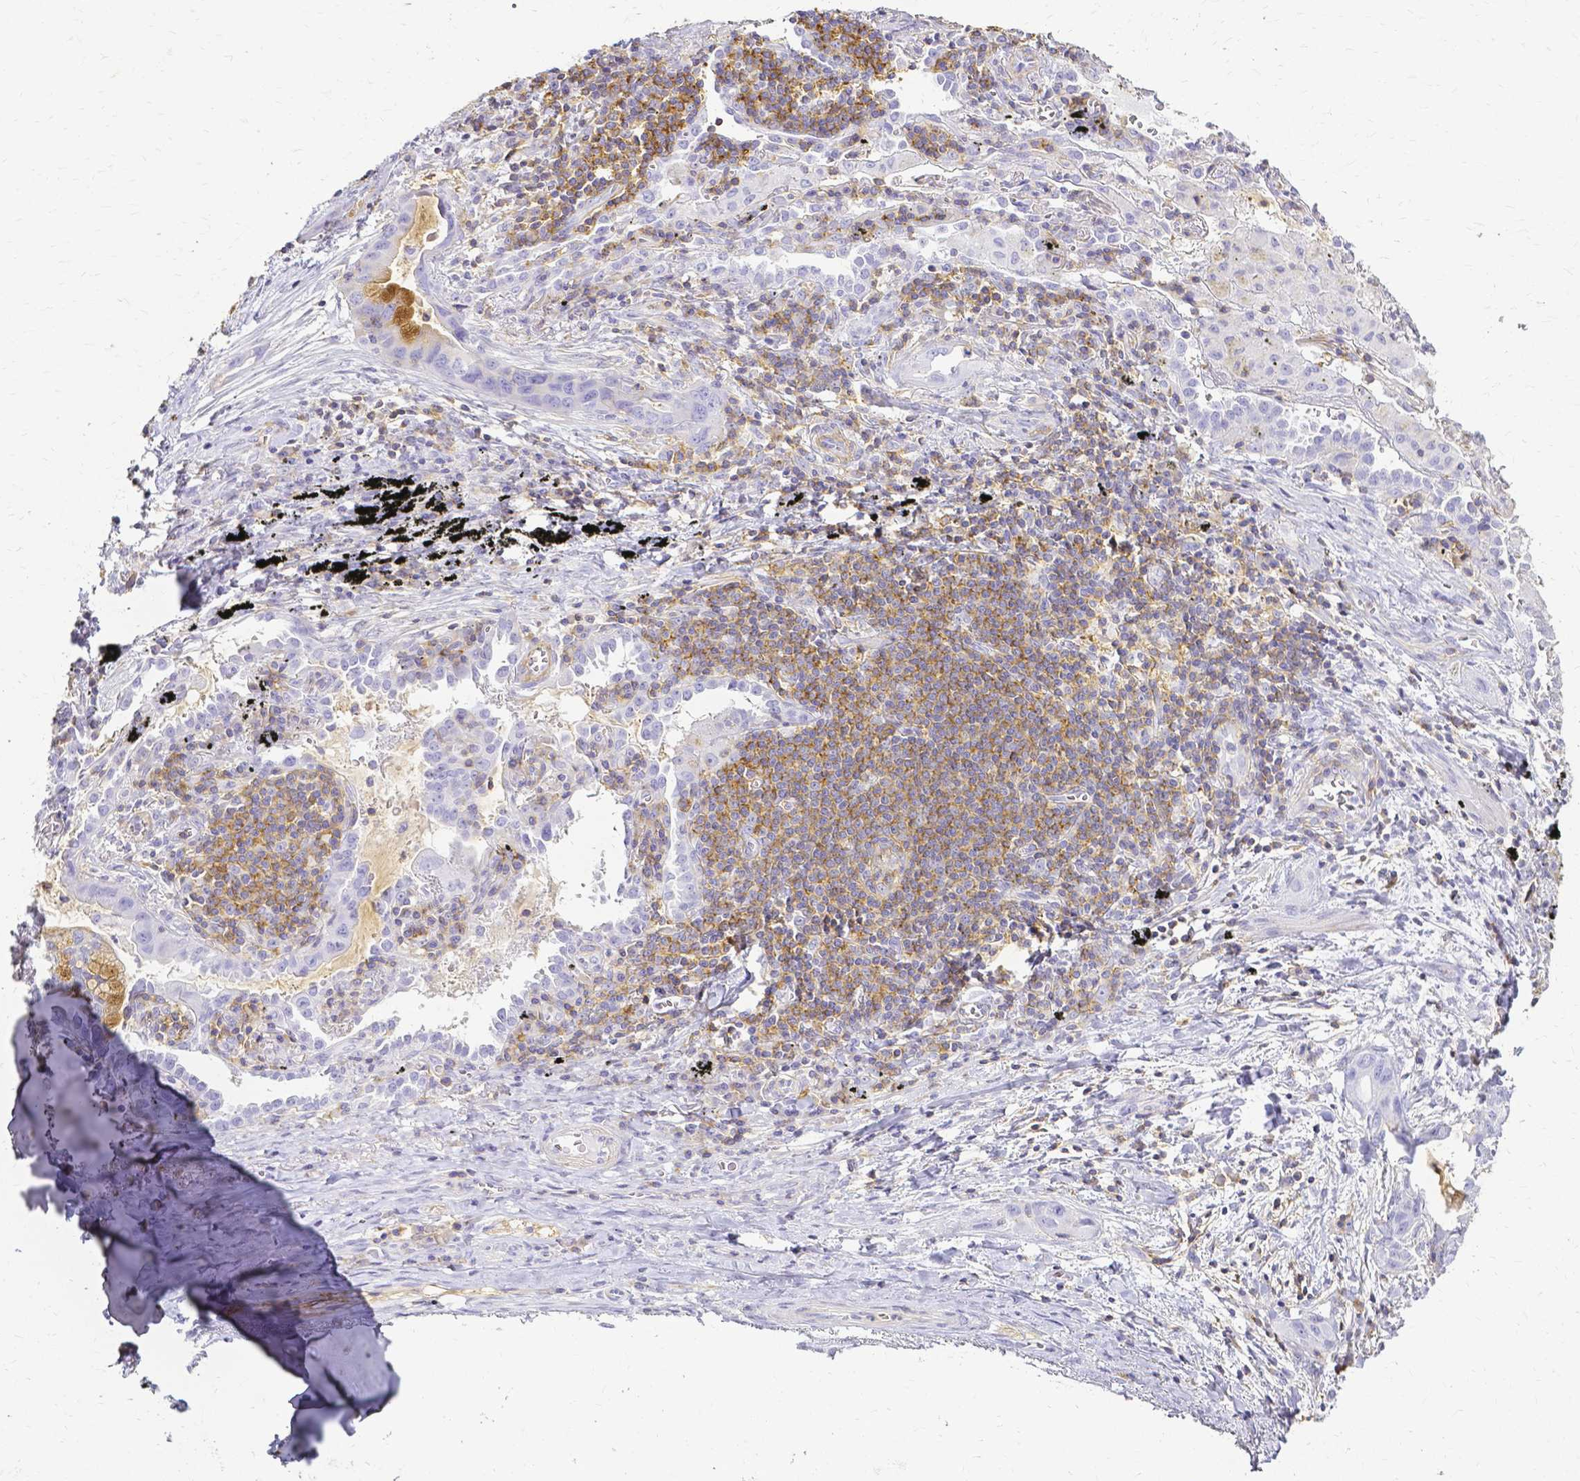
{"staining": {"intensity": "moderate", "quantity": "<25%", "location": "cytoplasmic/membranous"}, "tissue": "lung cancer", "cell_type": "Tumor cells", "image_type": "cancer", "snomed": [{"axis": "morphology", "description": "Adenocarcinoma, NOS"}, {"axis": "topography", "description": "Lung"}], "caption": "Immunohistochemistry (IHC) photomicrograph of adenocarcinoma (lung) stained for a protein (brown), which reveals low levels of moderate cytoplasmic/membranous staining in approximately <25% of tumor cells.", "gene": "HSPA12A", "patient": {"sex": "male", "age": 65}}